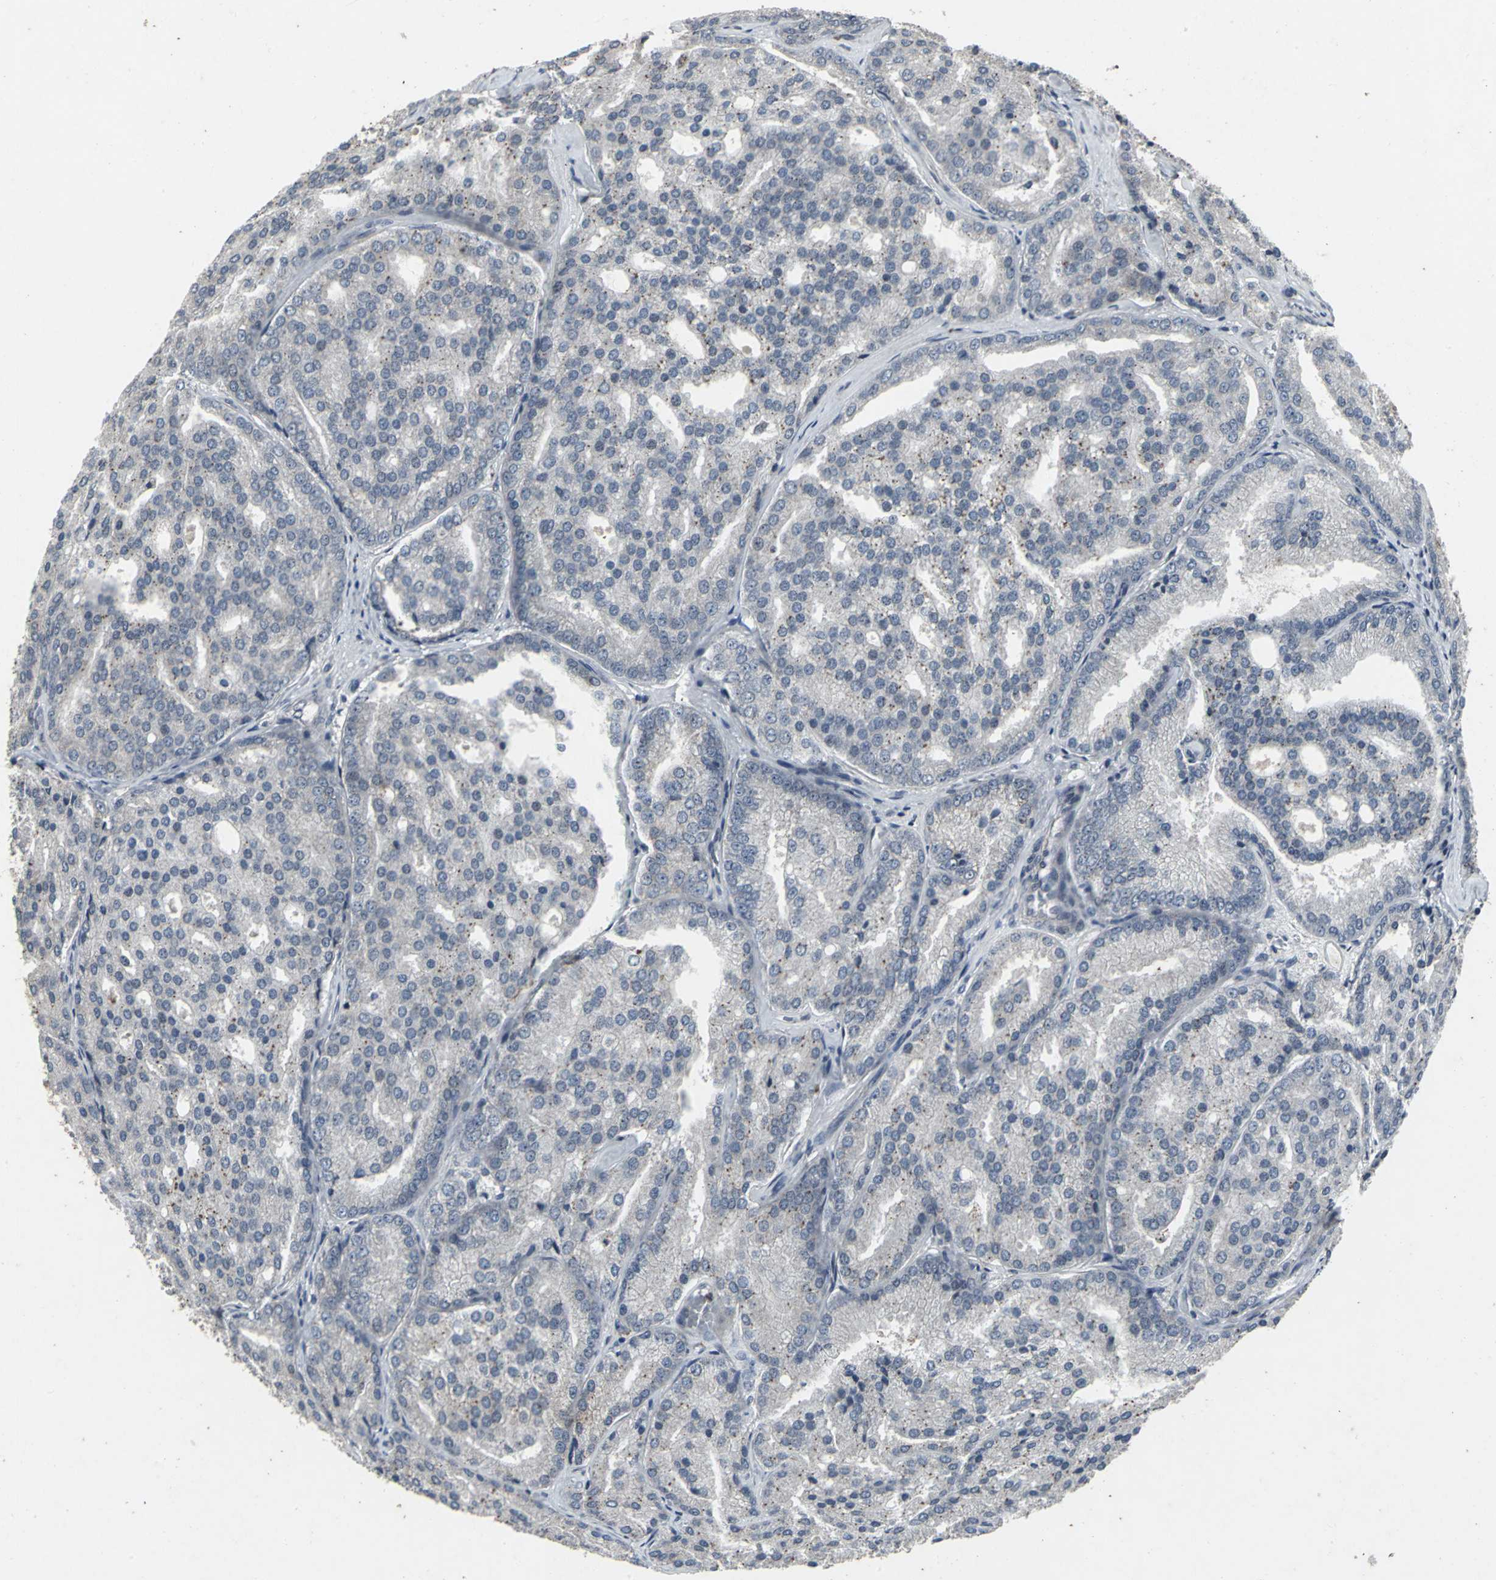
{"staining": {"intensity": "negative", "quantity": "none", "location": "none"}, "tissue": "prostate cancer", "cell_type": "Tumor cells", "image_type": "cancer", "snomed": [{"axis": "morphology", "description": "Adenocarcinoma, High grade"}, {"axis": "topography", "description": "Prostate"}], "caption": "An immunohistochemistry (IHC) photomicrograph of prostate cancer is shown. There is no staining in tumor cells of prostate cancer.", "gene": "BMP4", "patient": {"sex": "male", "age": 64}}